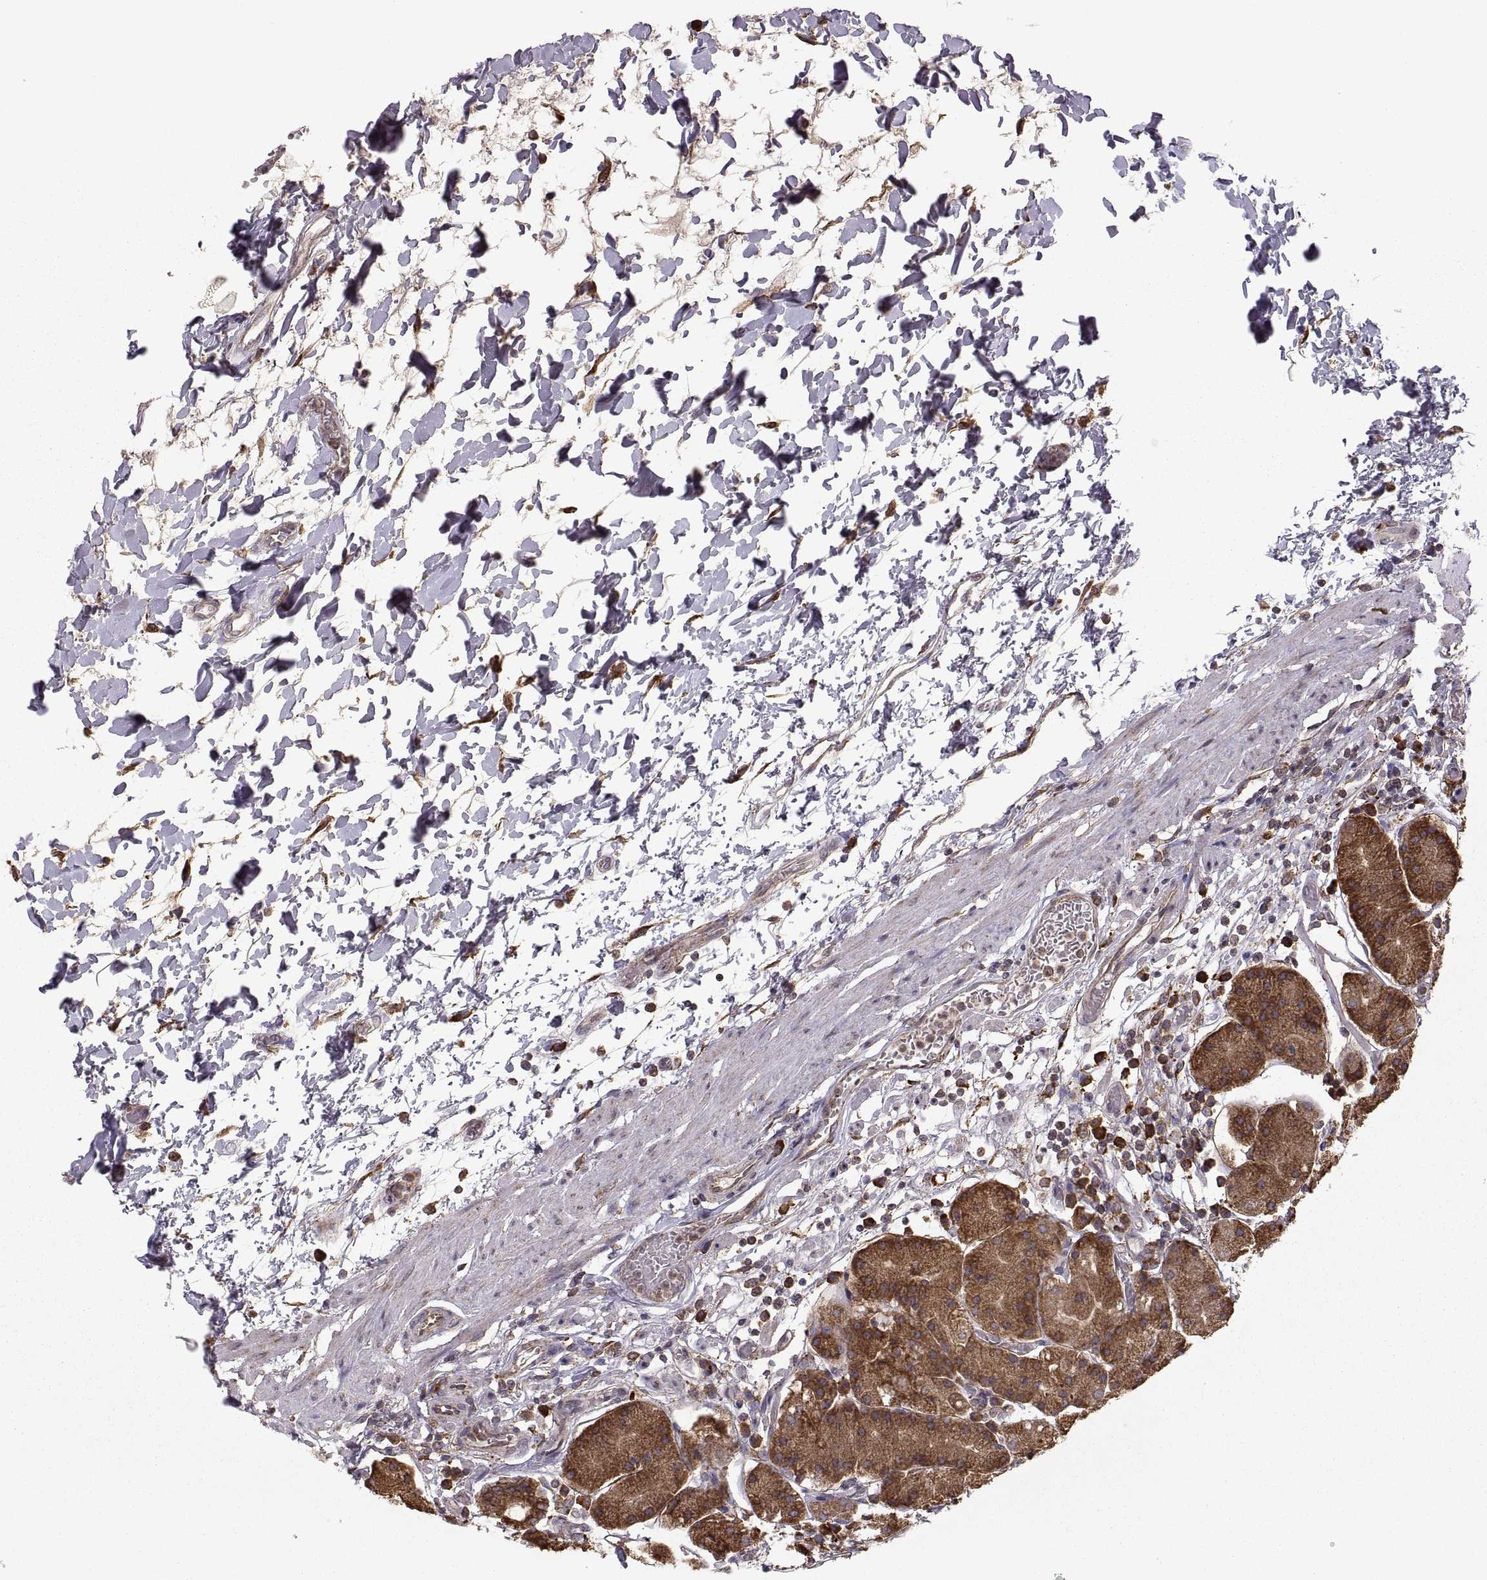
{"staining": {"intensity": "moderate", "quantity": "25%-75%", "location": "cytoplasmic/membranous"}, "tissue": "stomach", "cell_type": "Glandular cells", "image_type": "normal", "snomed": [{"axis": "morphology", "description": "Normal tissue, NOS"}, {"axis": "topography", "description": "Stomach"}], "caption": "Immunohistochemistry (DAB) staining of unremarkable stomach shows moderate cytoplasmic/membranous protein staining in approximately 25%-75% of glandular cells.", "gene": "PDIA3", "patient": {"sex": "male", "age": 54}}